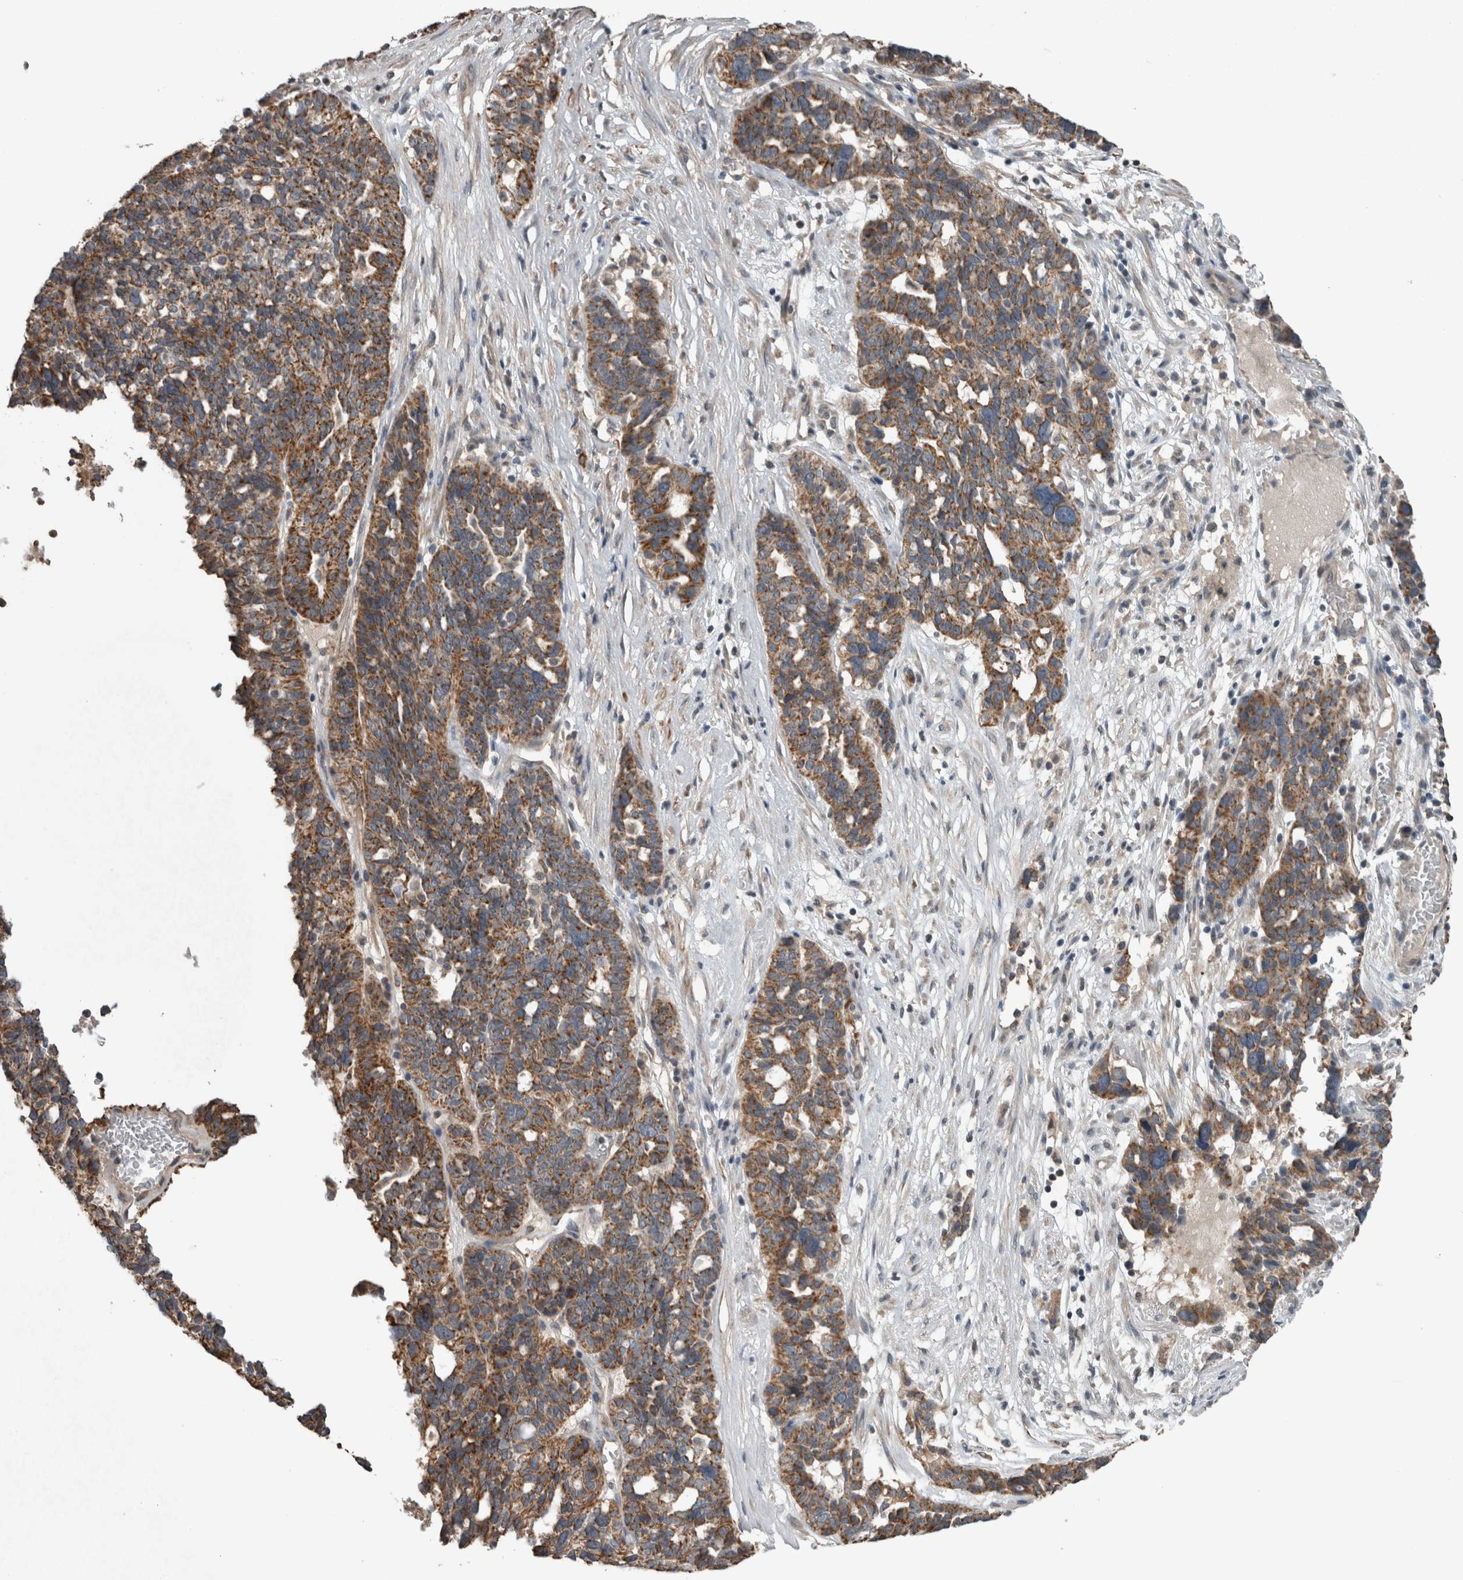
{"staining": {"intensity": "moderate", "quantity": ">75%", "location": "cytoplasmic/membranous"}, "tissue": "ovarian cancer", "cell_type": "Tumor cells", "image_type": "cancer", "snomed": [{"axis": "morphology", "description": "Cystadenocarcinoma, serous, NOS"}, {"axis": "topography", "description": "Ovary"}], "caption": "Brown immunohistochemical staining in ovarian cancer (serous cystadenocarcinoma) shows moderate cytoplasmic/membranous expression in approximately >75% of tumor cells.", "gene": "ARMC1", "patient": {"sex": "female", "age": 59}}